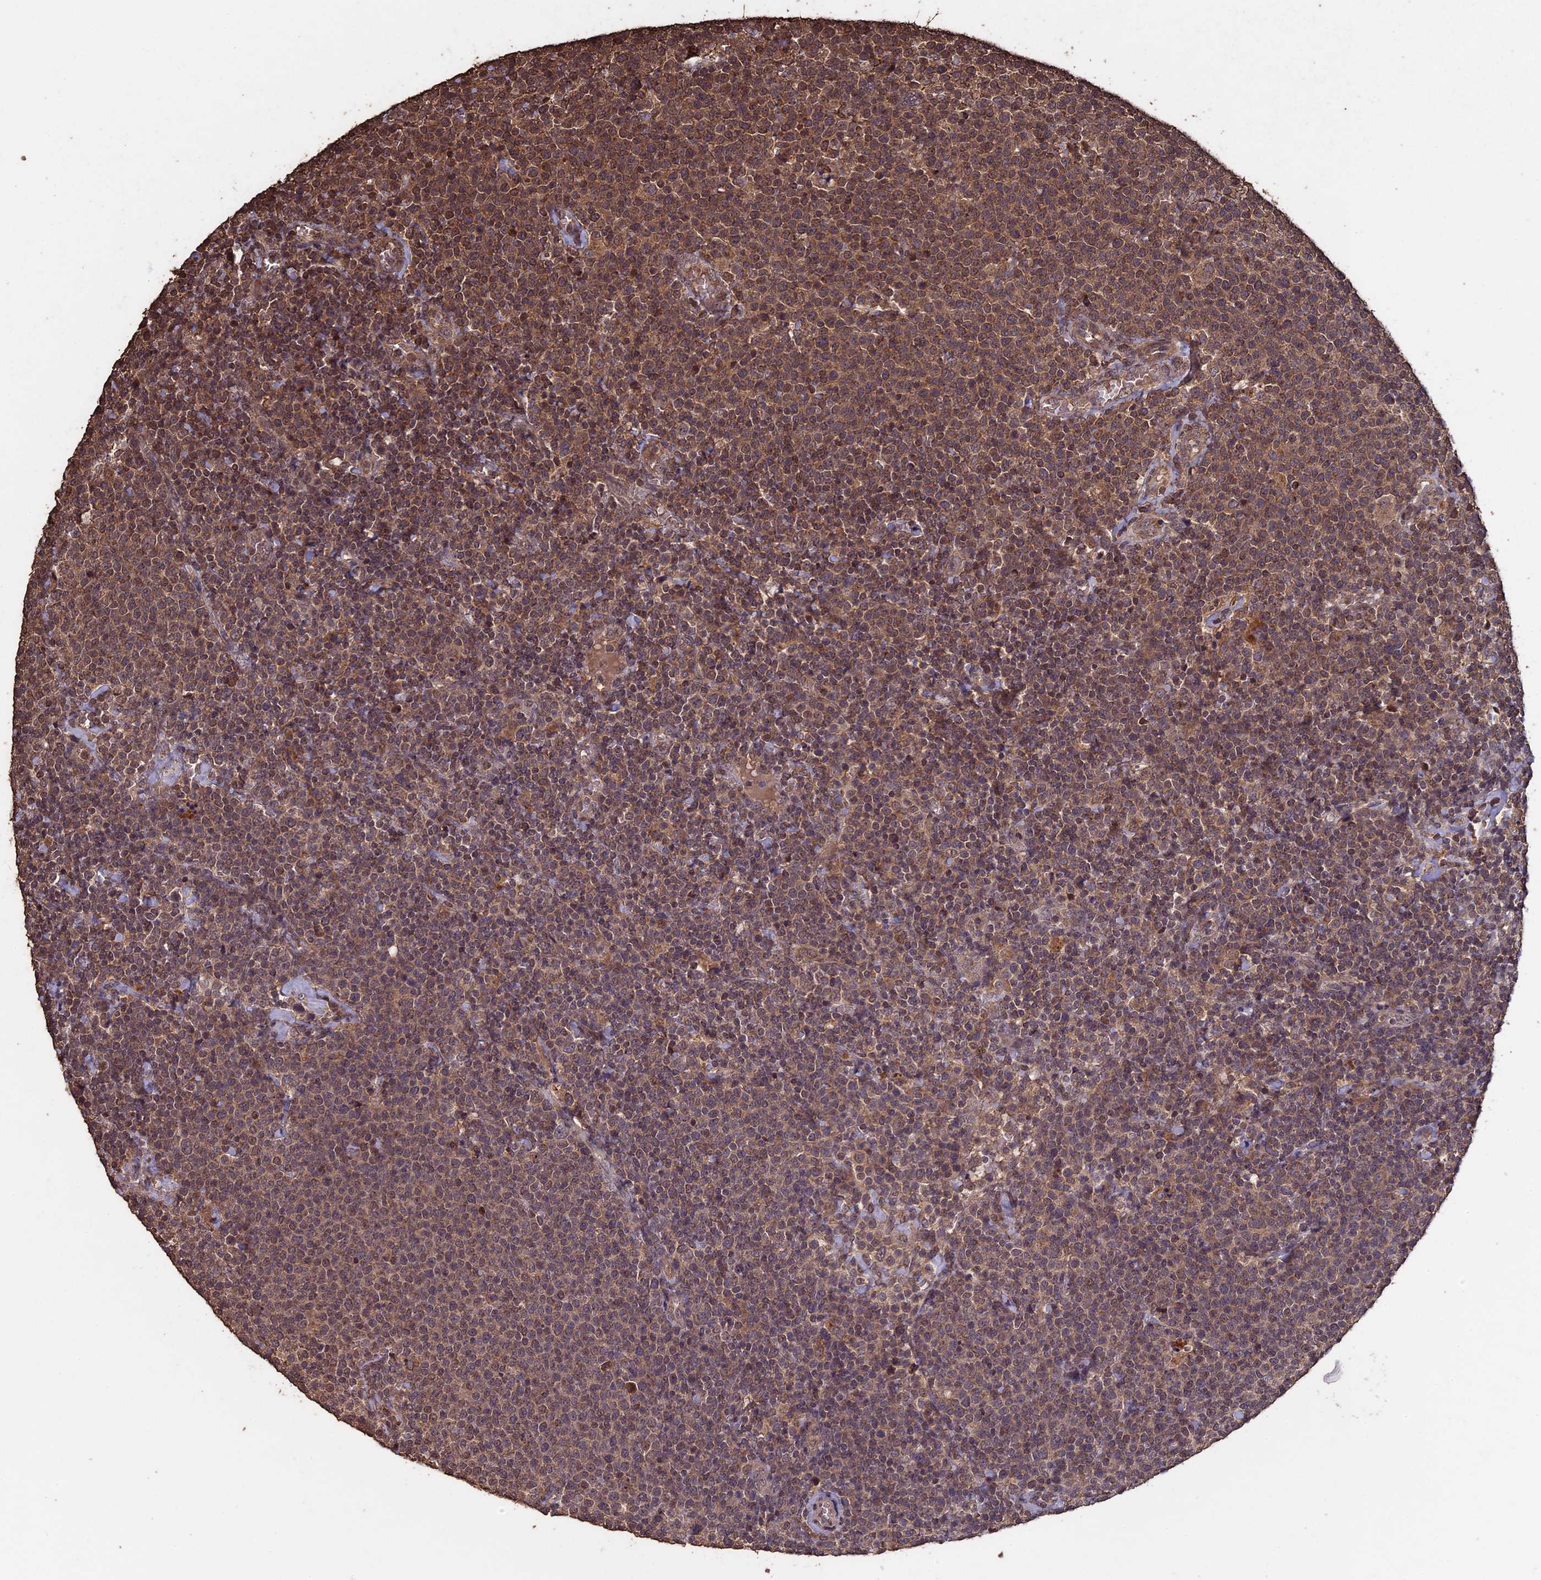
{"staining": {"intensity": "moderate", "quantity": ">75%", "location": "cytoplasmic/membranous"}, "tissue": "lymphoma", "cell_type": "Tumor cells", "image_type": "cancer", "snomed": [{"axis": "morphology", "description": "Malignant lymphoma, non-Hodgkin's type, High grade"}, {"axis": "topography", "description": "Lymph node"}], "caption": "The photomicrograph reveals immunohistochemical staining of lymphoma. There is moderate cytoplasmic/membranous staining is present in about >75% of tumor cells. The staining was performed using DAB (3,3'-diaminobenzidine), with brown indicating positive protein expression. Nuclei are stained blue with hematoxylin.", "gene": "HUNK", "patient": {"sex": "male", "age": 61}}